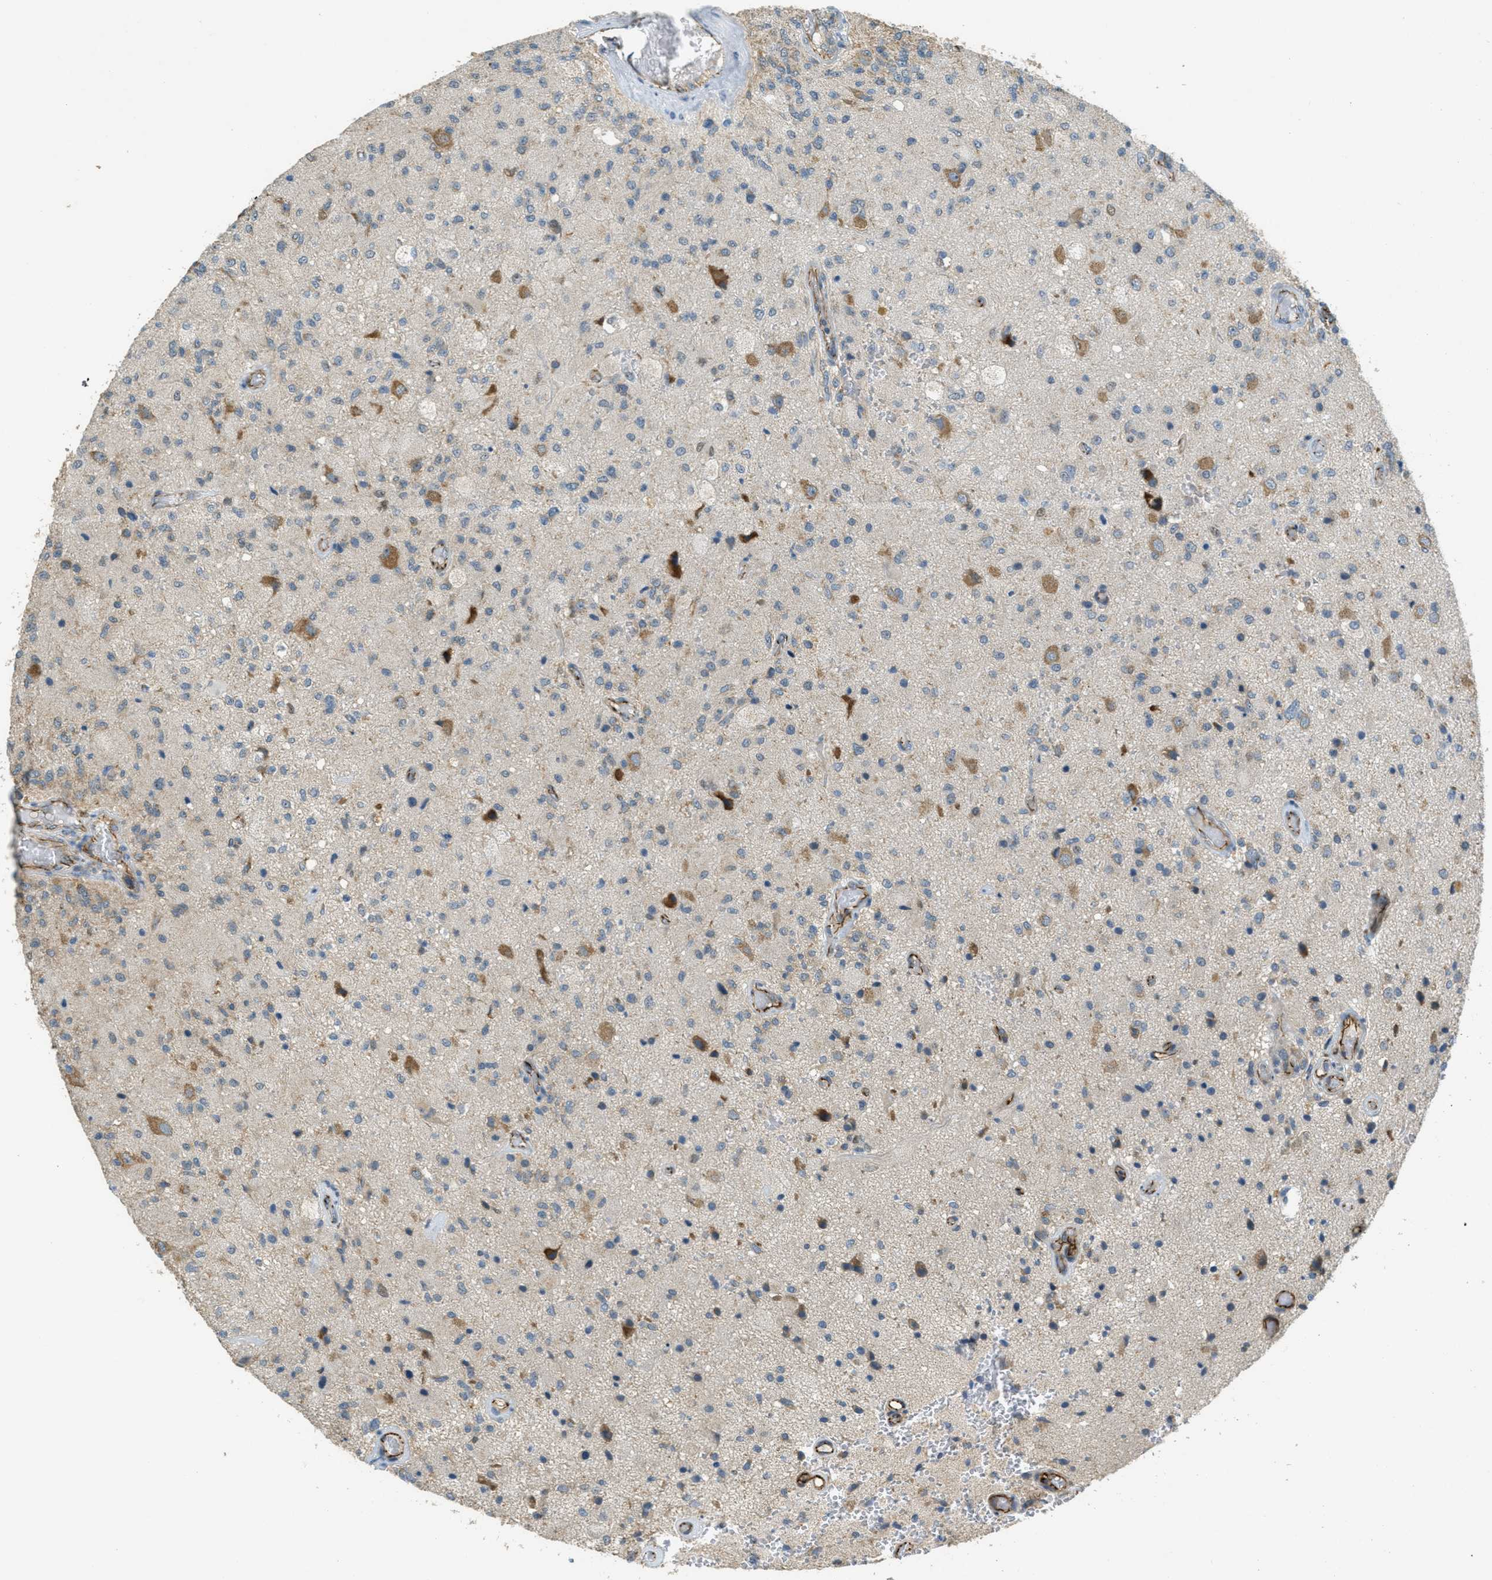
{"staining": {"intensity": "moderate", "quantity": "<25%", "location": "cytoplasmic/membranous"}, "tissue": "glioma", "cell_type": "Tumor cells", "image_type": "cancer", "snomed": [{"axis": "morphology", "description": "Normal tissue, NOS"}, {"axis": "morphology", "description": "Glioma, malignant, High grade"}, {"axis": "topography", "description": "Cerebral cortex"}], "caption": "Protein positivity by immunohistochemistry (IHC) shows moderate cytoplasmic/membranous positivity in approximately <25% of tumor cells in malignant glioma (high-grade).", "gene": "JCAD", "patient": {"sex": "male", "age": 77}}